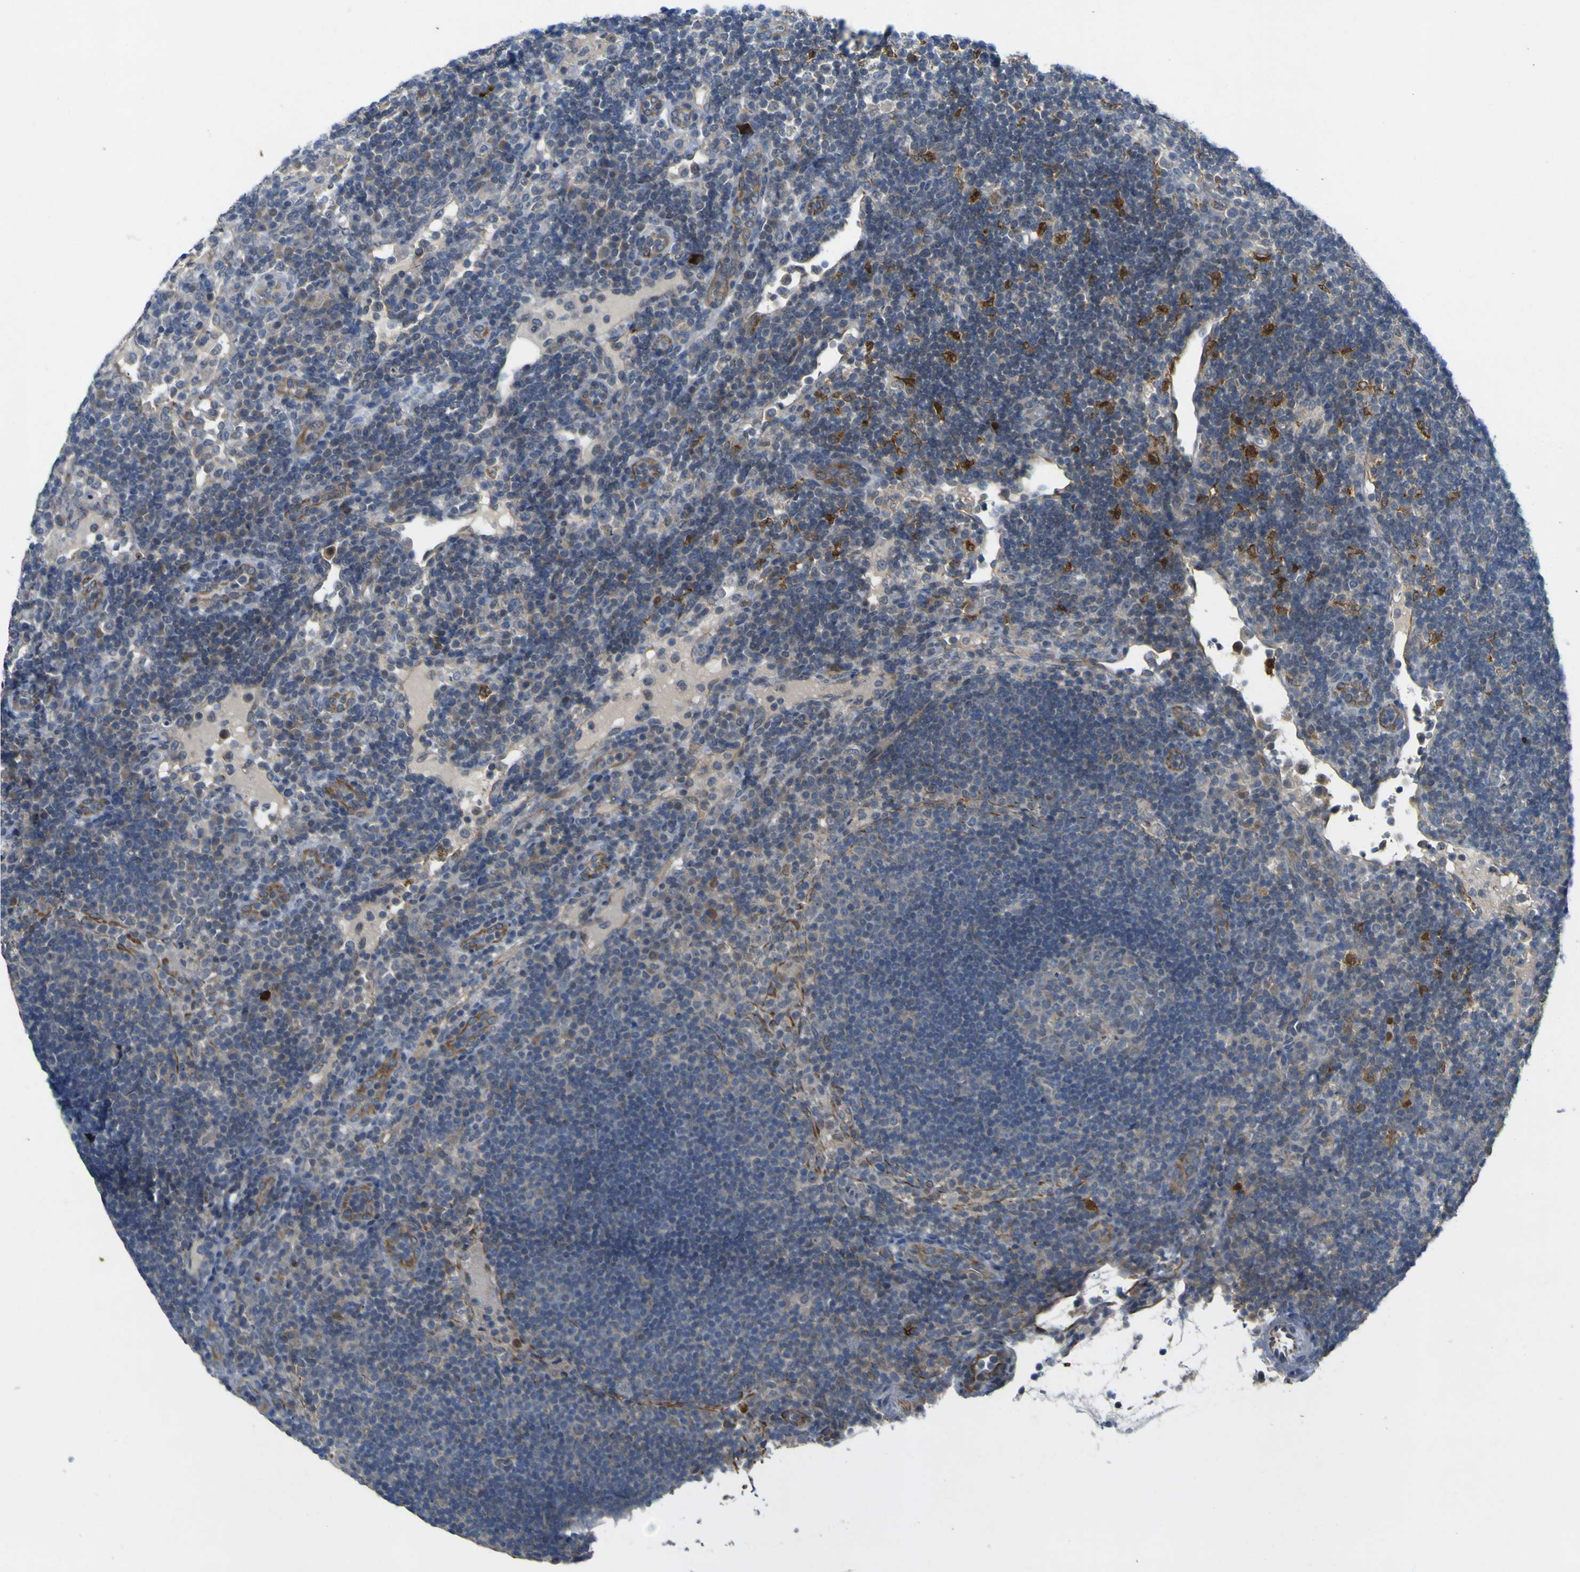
{"staining": {"intensity": "negative", "quantity": "none", "location": "none"}, "tissue": "lymph node", "cell_type": "Germinal center cells", "image_type": "normal", "snomed": [{"axis": "morphology", "description": "Normal tissue, NOS"}, {"axis": "topography", "description": "Lymph node"}], "caption": "Immunohistochemistry (IHC) of normal human lymph node shows no positivity in germinal center cells.", "gene": "LDLR", "patient": {"sex": "female", "age": 53}}